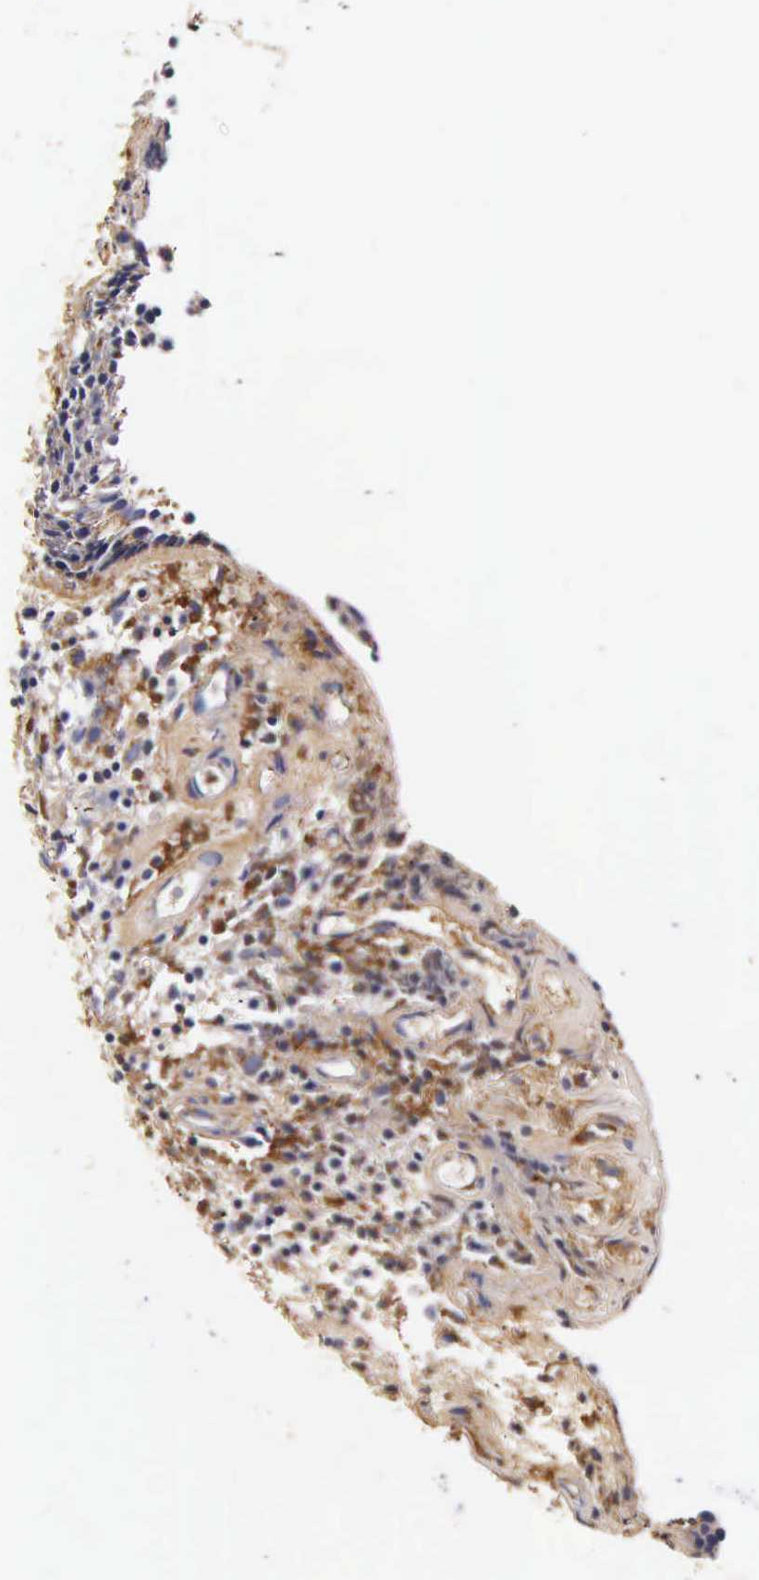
{"staining": {"intensity": "weak", "quantity": "<25%", "location": "cytoplasmic/membranous"}, "tissue": "urothelial cancer", "cell_type": "Tumor cells", "image_type": "cancer", "snomed": [{"axis": "morphology", "description": "Urothelial carcinoma, Low grade"}, {"axis": "topography", "description": "Urinary bladder"}], "caption": "Immunohistochemical staining of human urothelial cancer reveals no significant positivity in tumor cells.", "gene": "CTSB", "patient": {"sex": "male", "age": 85}}